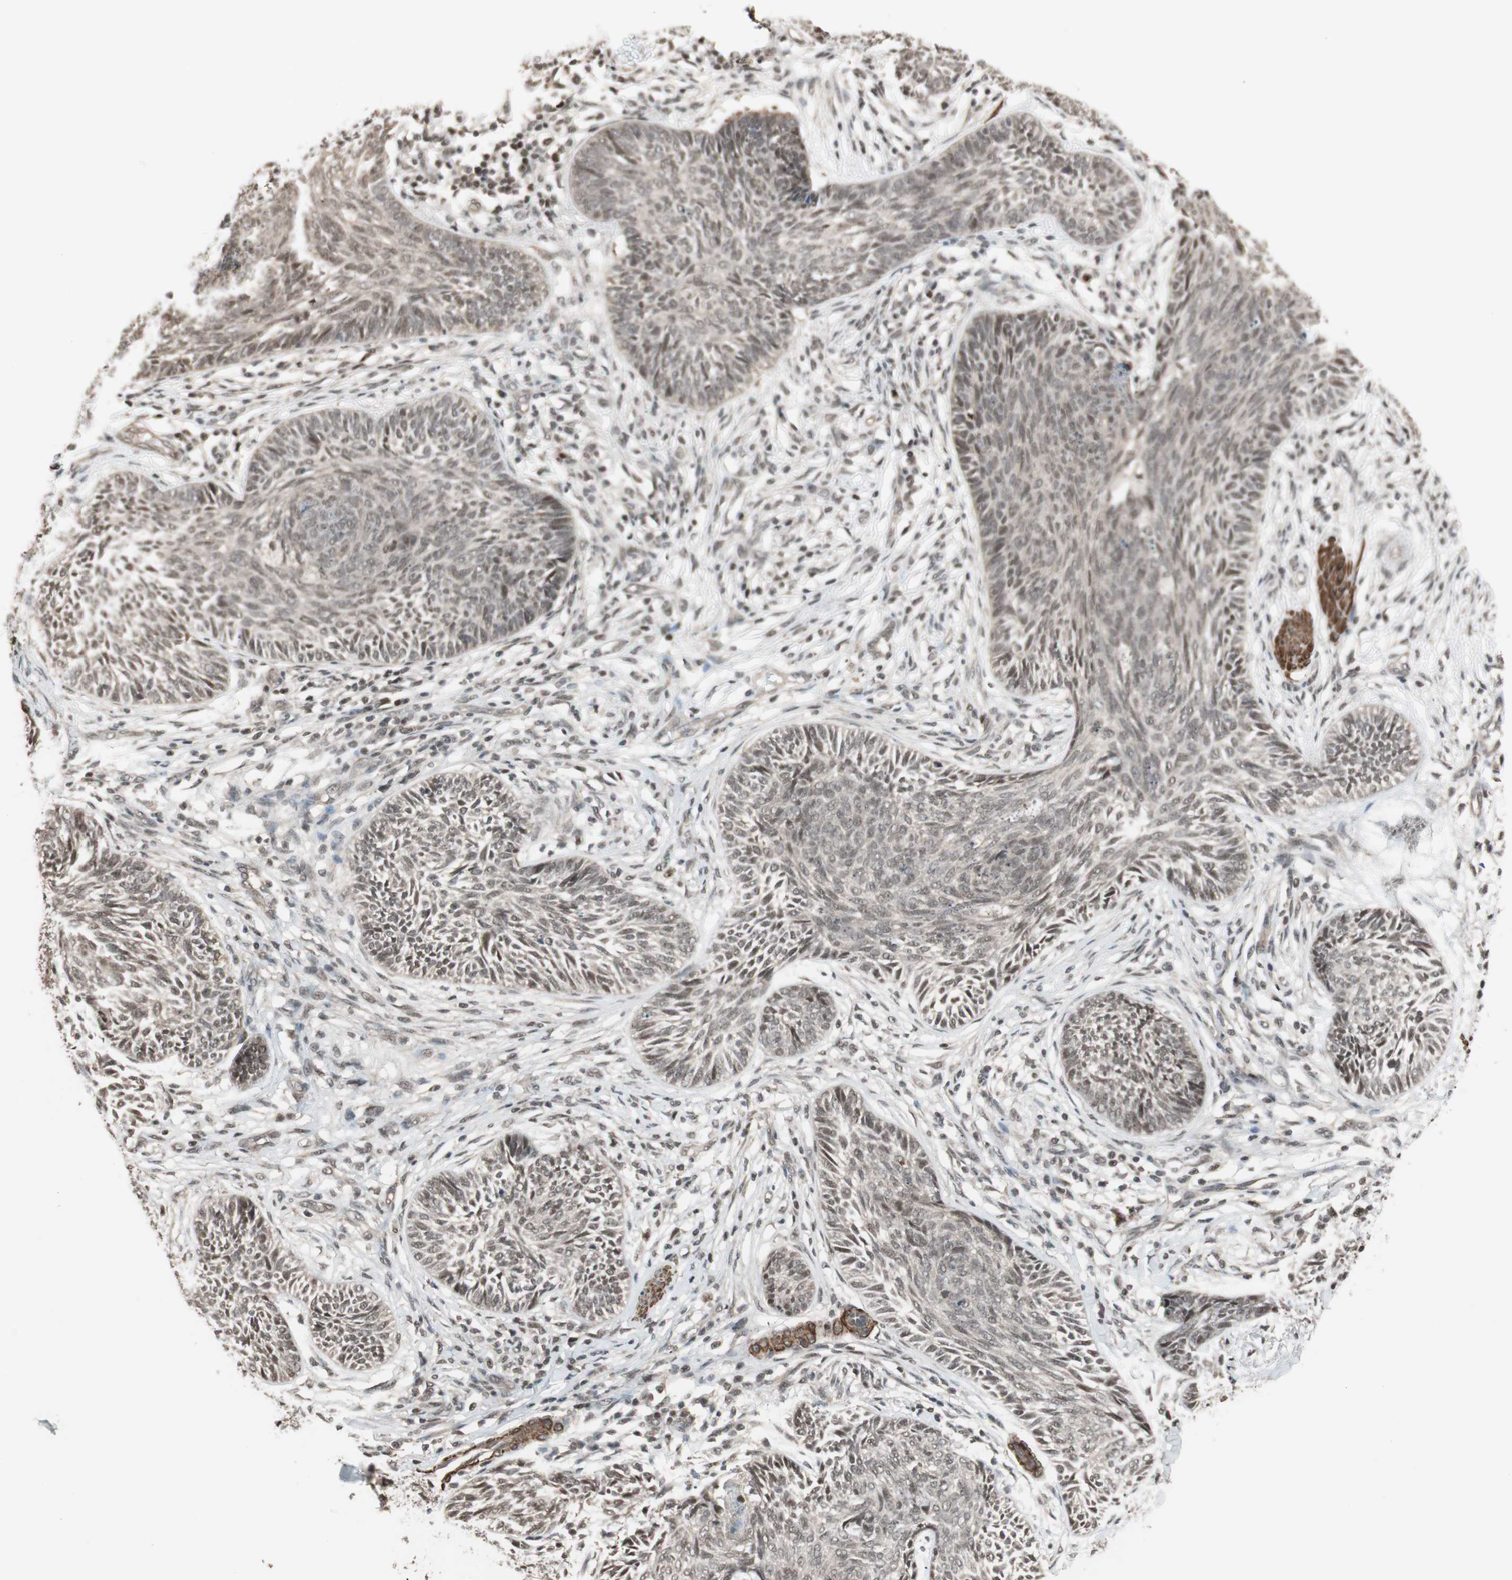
{"staining": {"intensity": "weak", "quantity": "<25%", "location": "nuclear"}, "tissue": "skin cancer", "cell_type": "Tumor cells", "image_type": "cancer", "snomed": [{"axis": "morphology", "description": "Papilloma, NOS"}, {"axis": "morphology", "description": "Basal cell carcinoma"}, {"axis": "topography", "description": "Skin"}], "caption": "Immunohistochemistry (IHC) image of neoplastic tissue: human skin cancer stained with DAB demonstrates no significant protein positivity in tumor cells. (DAB IHC with hematoxylin counter stain).", "gene": "DRAP1", "patient": {"sex": "male", "age": 87}}